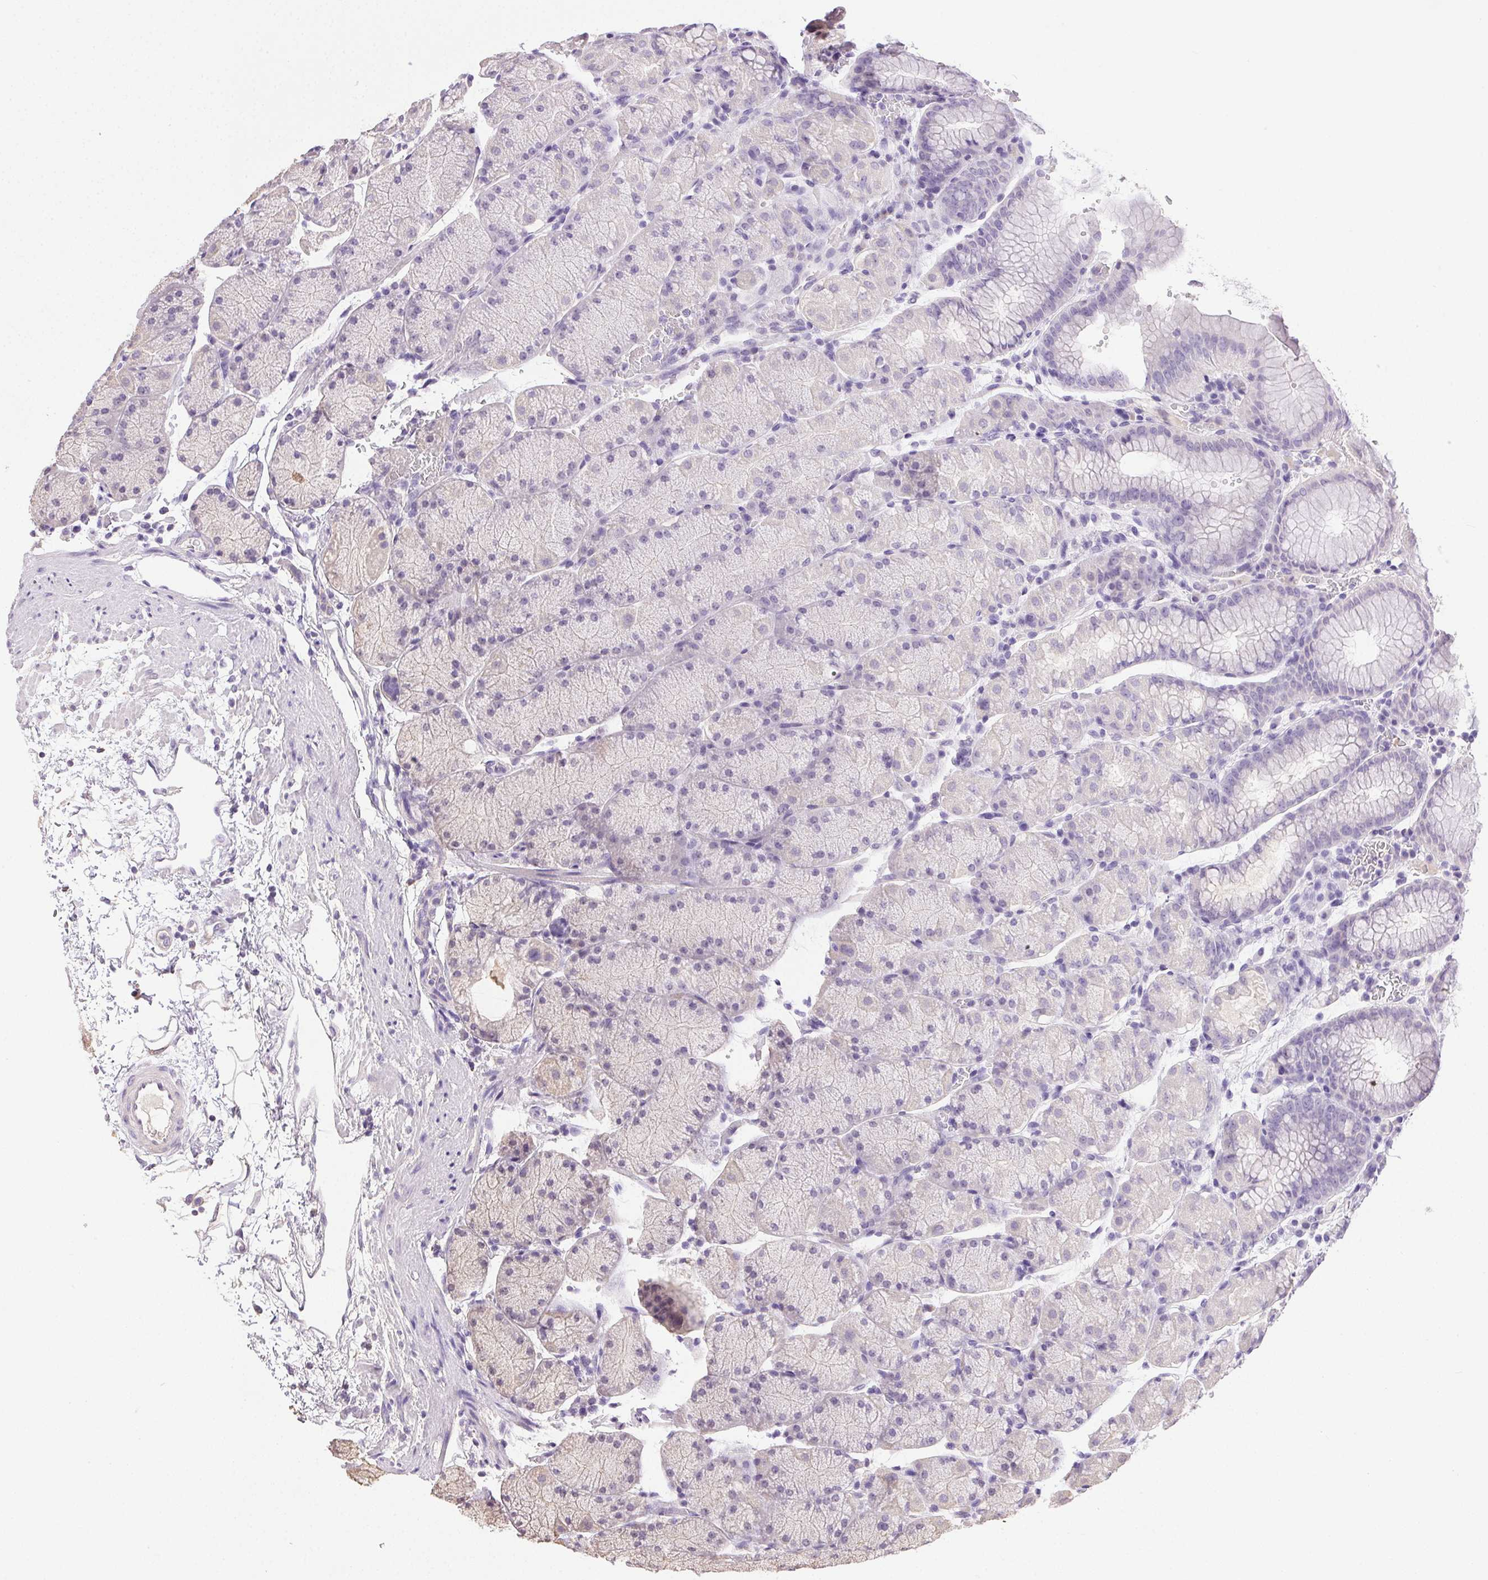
{"staining": {"intensity": "weak", "quantity": "<25%", "location": "cytoplasmic/membranous"}, "tissue": "stomach", "cell_type": "Glandular cells", "image_type": "normal", "snomed": [{"axis": "morphology", "description": "Normal tissue, NOS"}, {"axis": "topography", "description": "Stomach, upper"}, {"axis": "topography", "description": "Stomach"}], "caption": "IHC image of unremarkable stomach: stomach stained with DAB displays no significant protein positivity in glandular cells. The staining was performed using DAB (3,3'-diaminobenzidine) to visualize the protein expression in brown, while the nuclei were stained in blue with hematoxylin (Magnification: 20x).", "gene": "SYCE2", "patient": {"sex": "male", "age": 76}}